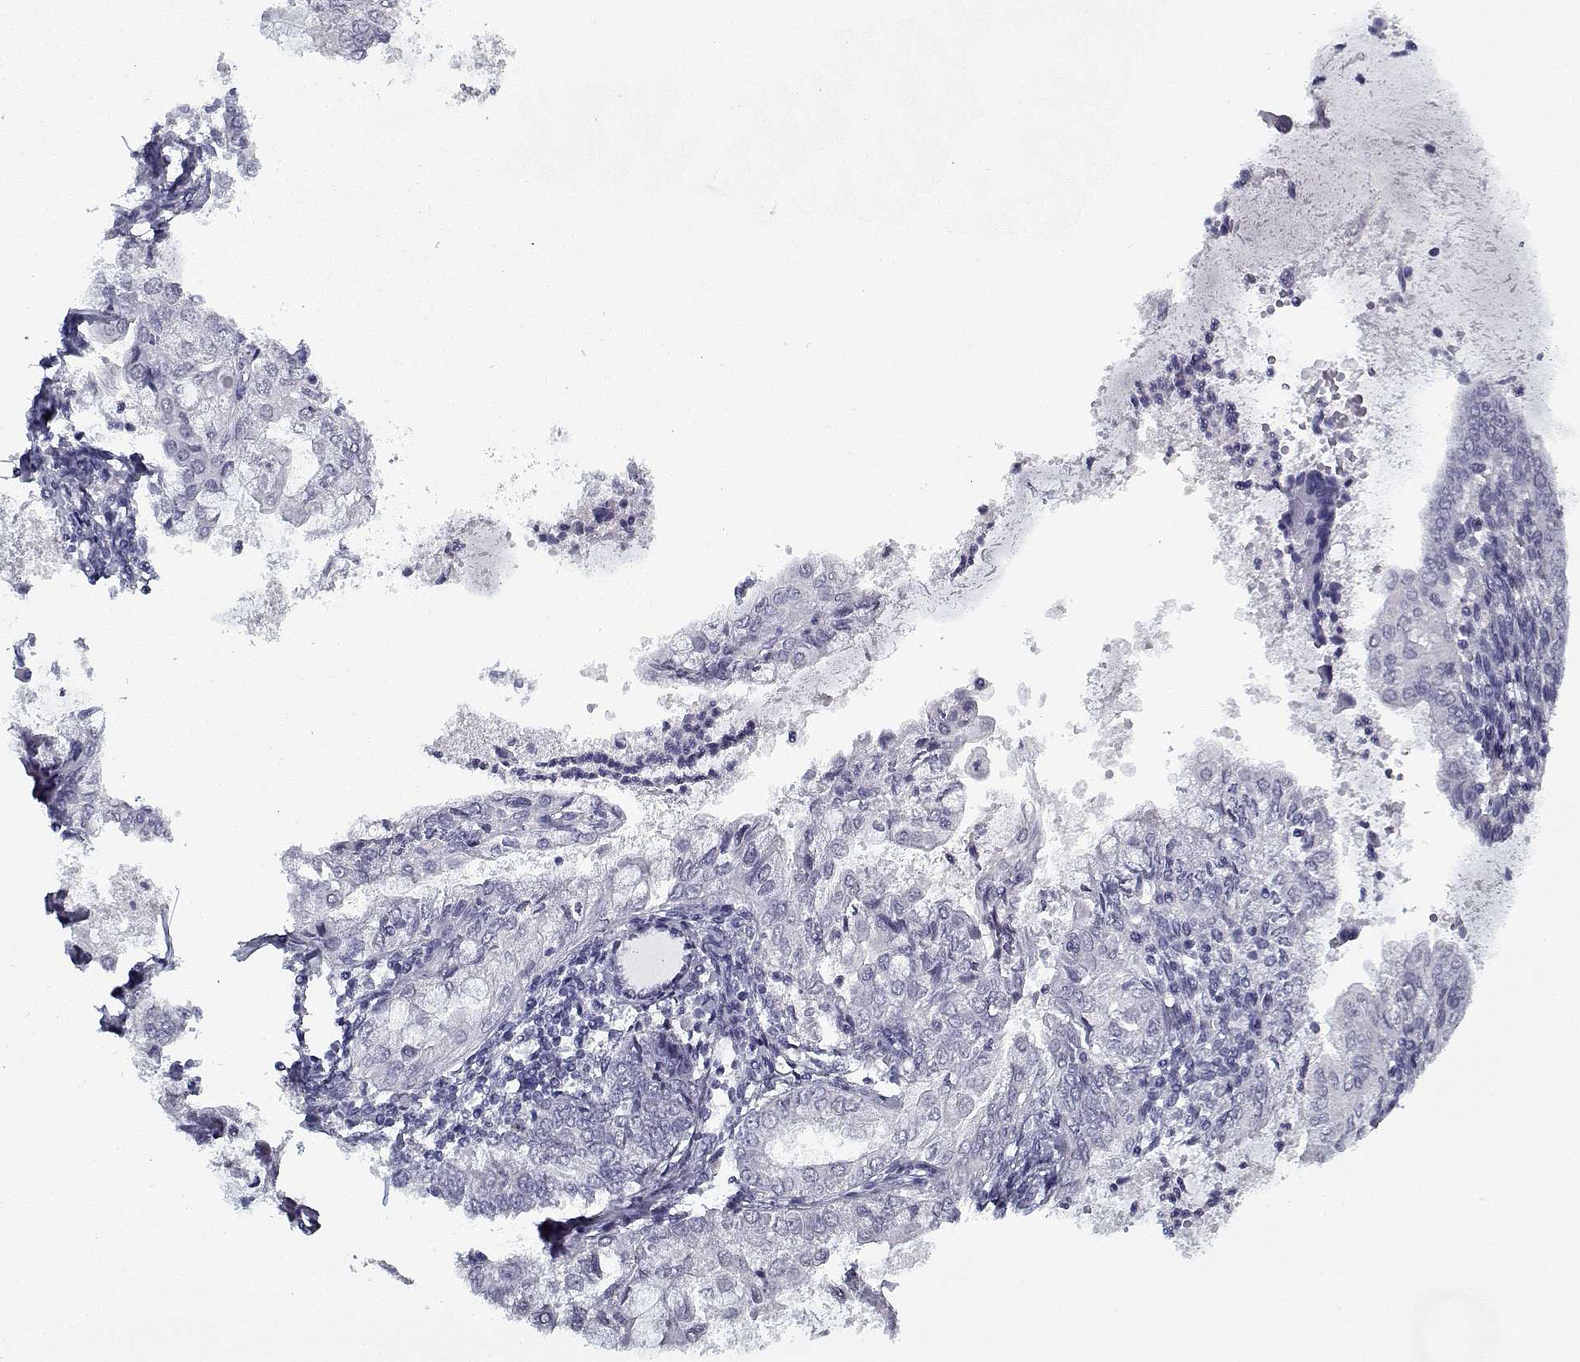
{"staining": {"intensity": "negative", "quantity": "none", "location": "none"}, "tissue": "endometrial cancer", "cell_type": "Tumor cells", "image_type": "cancer", "snomed": [{"axis": "morphology", "description": "Adenocarcinoma, NOS"}, {"axis": "topography", "description": "Endometrium"}], "caption": "Immunohistochemistry (IHC) histopathology image of neoplastic tissue: adenocarcinoma (endometrial) stained with DAB shows no significant protein expression in tumor cells.", "gene": "RNF32", "patient": {"sex": "female", "age": 68}}